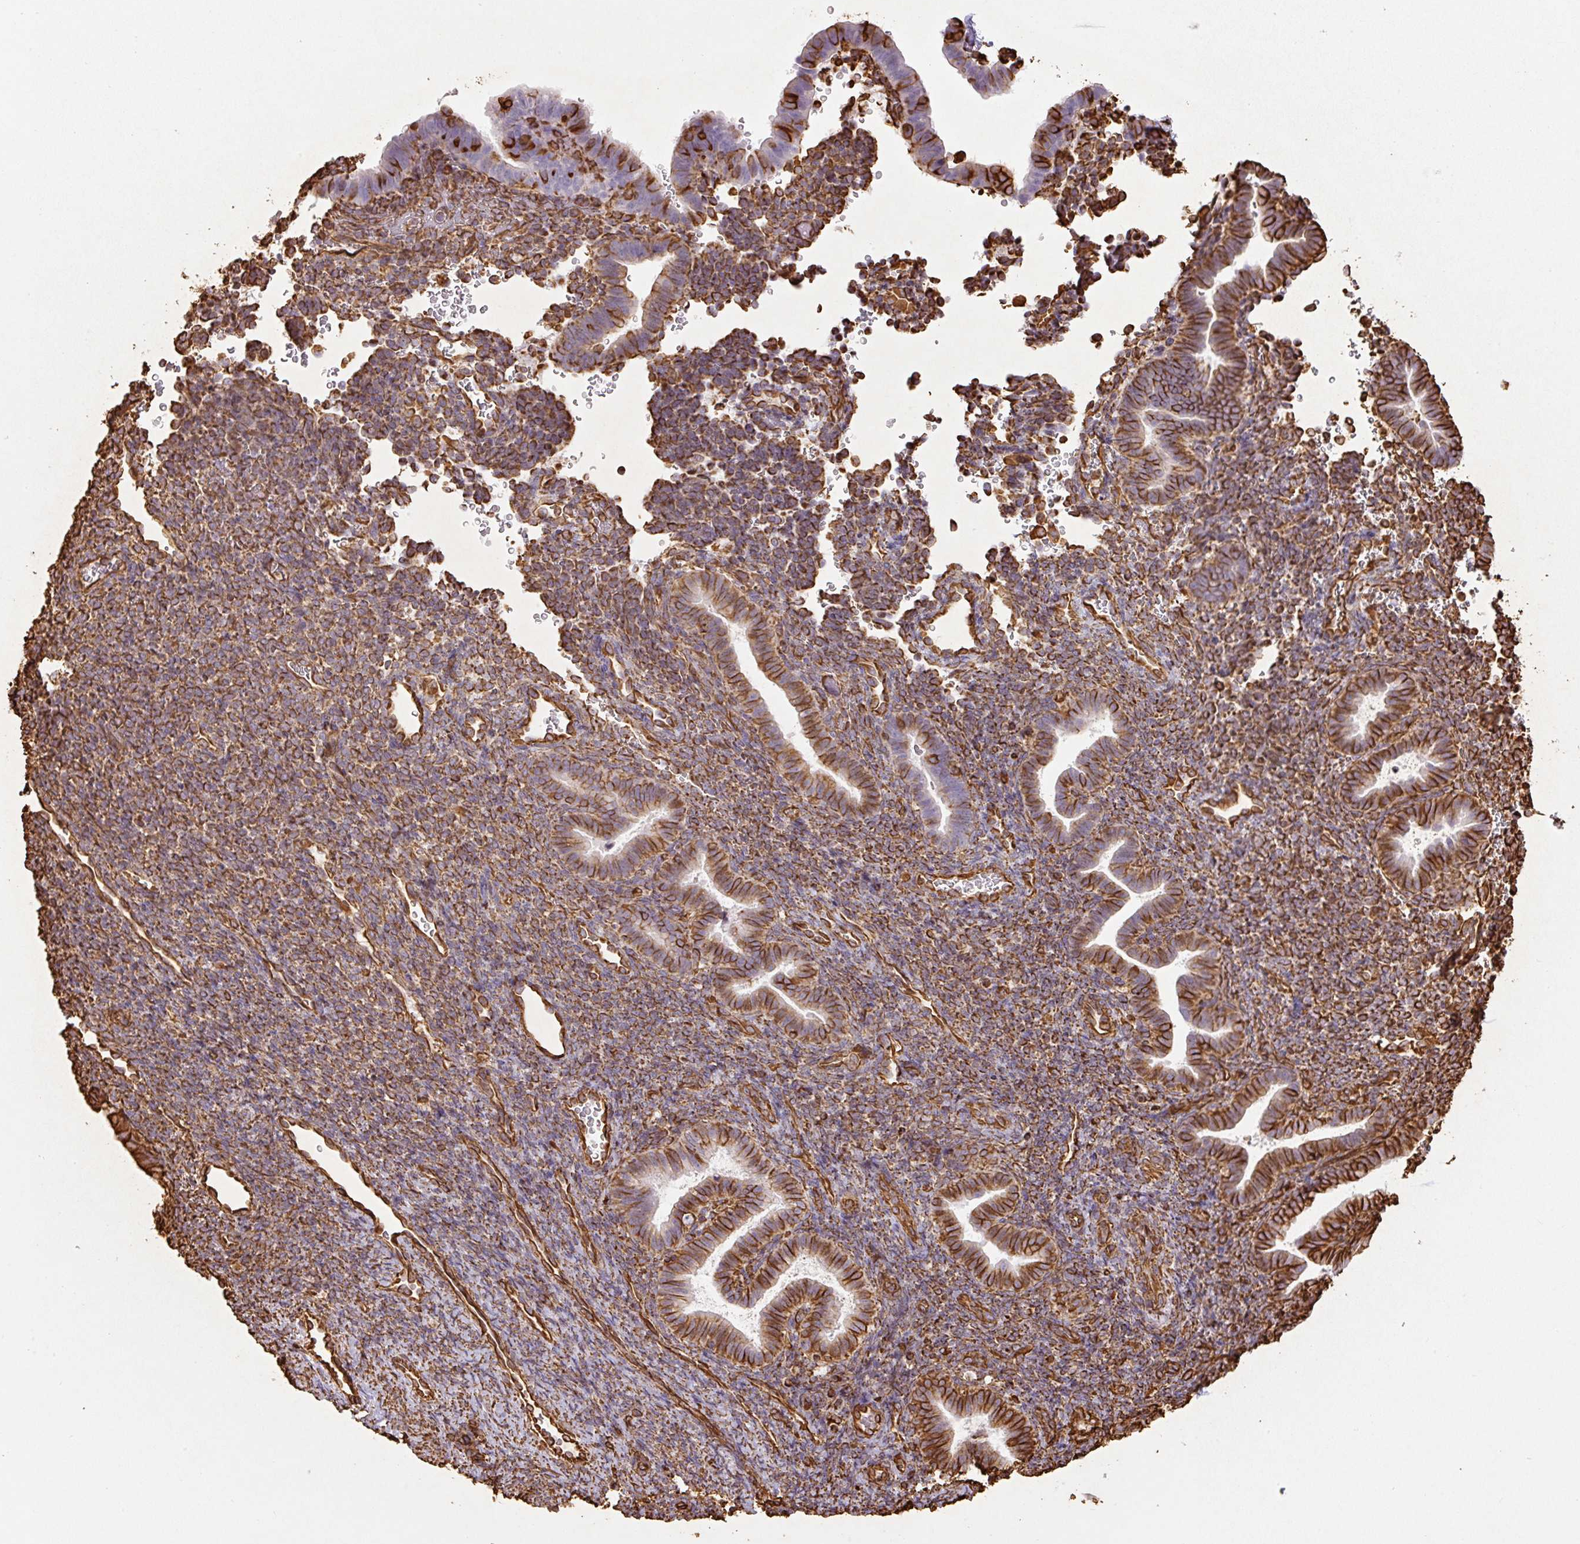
{"staining": {"intensity": "moderate", "quantity": "25%-75%", "location": "cytoplasmic/membranous"}, "tissue": "endometrium", "cell_type": "Cells in endometrial stroma", "image_type": "normal", "snomed": [{"axis": "morphology", "description": "Normal tissue, NOS"}, {"axis": "topography", "description": "Endometrium"}], "caption": "IHC micrograph of benign endometrium stained for a protein (brown), which displays medium levels of moderate cytoplasmic/membranous staining in approximately 25%-75% of cells in endometrial stroma.", "gene": "VIM", "patient": {"sex": "female", "age": 34}}